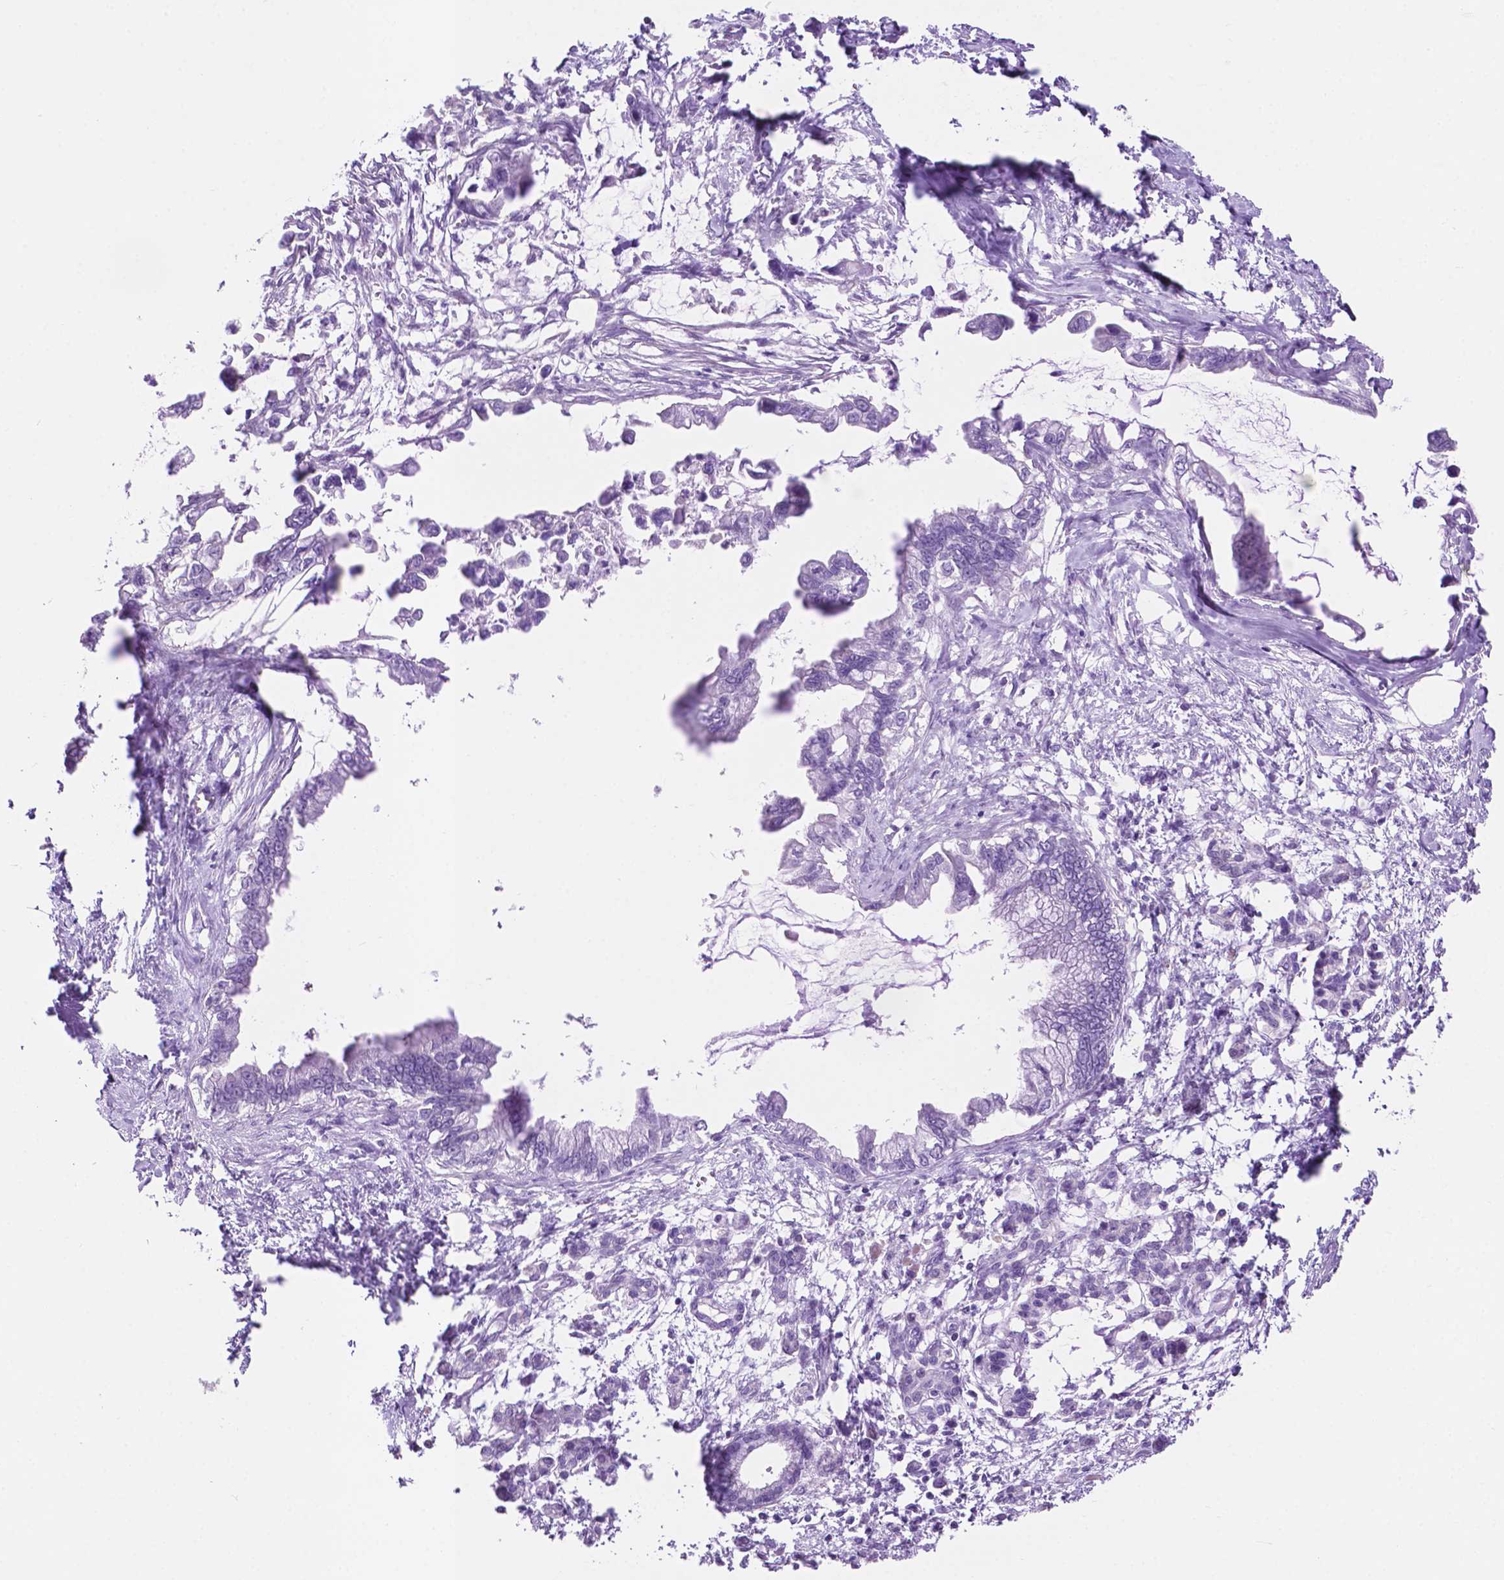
{"staining": {"intensity": "negative", "quantity": "none", "location": "none"}, "tissue": "pancreatic cancer", "cell_type": "Tumor cells", "image_type": "cancer", "snomed": [{"axis": "morphology", "description": "Adenocarcinoma, NOS"}, {"axis": "topography", "description": "Pancreas"}], "caption": "IHC image of neoplastic tissue: adenocarcinoma (pancreatic) stained with DAB demonstrates no significant protein staining in tumor cells.", "gene": "ACY3", "patient": {"sex": "male", "age": 61}}